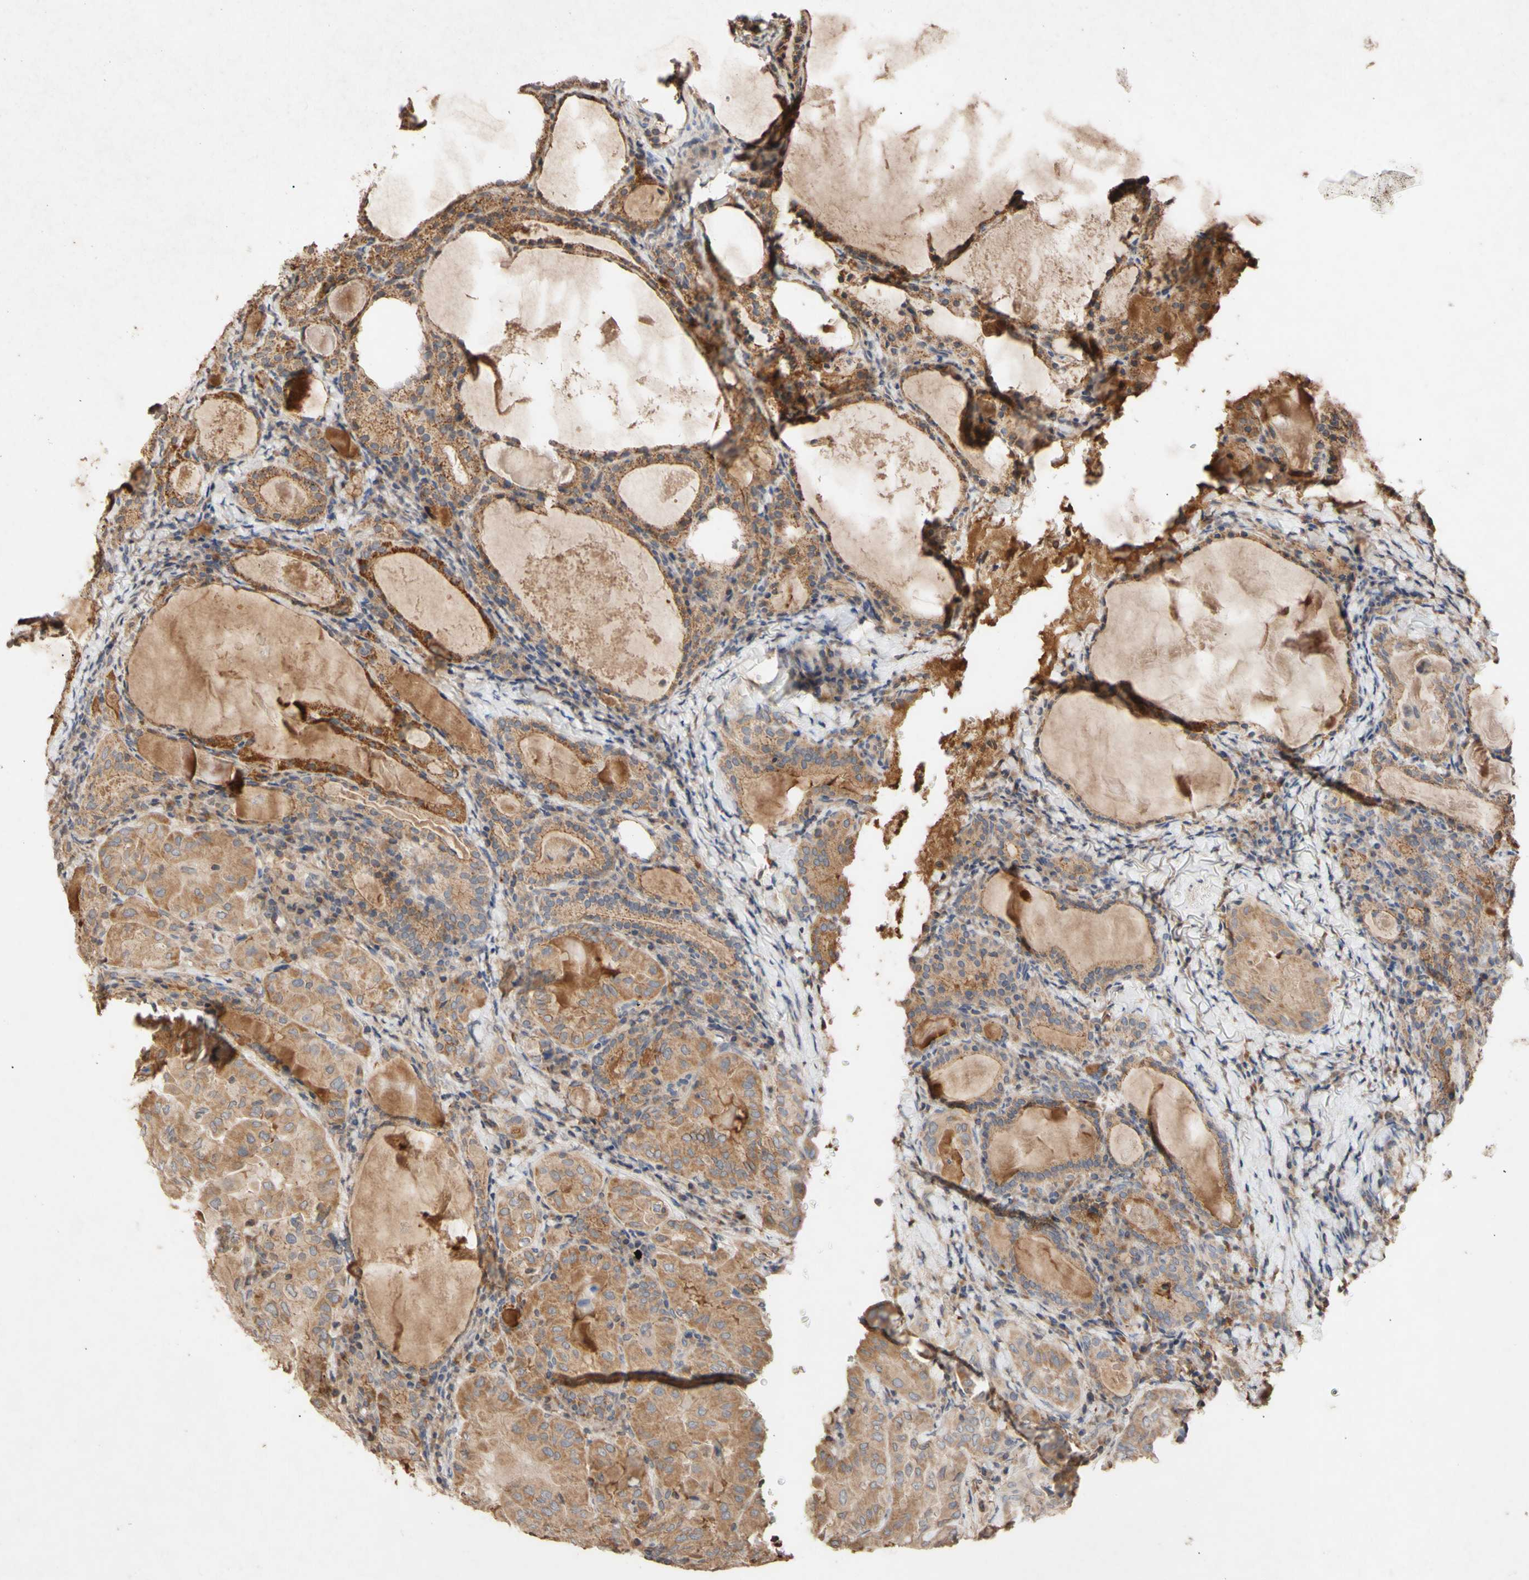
{"staining": {"intensity": "moderate", "quantity": ">75%", "location": "cytoplasmic/membranous"}, "tissue": "thyroid cancer", "cell_type": "Tumor cells", "image_type": "cancer", "snomed": [{"axis": "morphology", "description": "Papillary adenocarcinoma, NOS"}, {"axis": "topography", "description": "Thyroid gland"}], "caption": "A brown stain highlights moderate cytoplasmic/membranous staining of a protein in human thyroid cancer tumor cells.", "gene": "NECTIN3", "patient": {"sex": "female", "age": 42}}